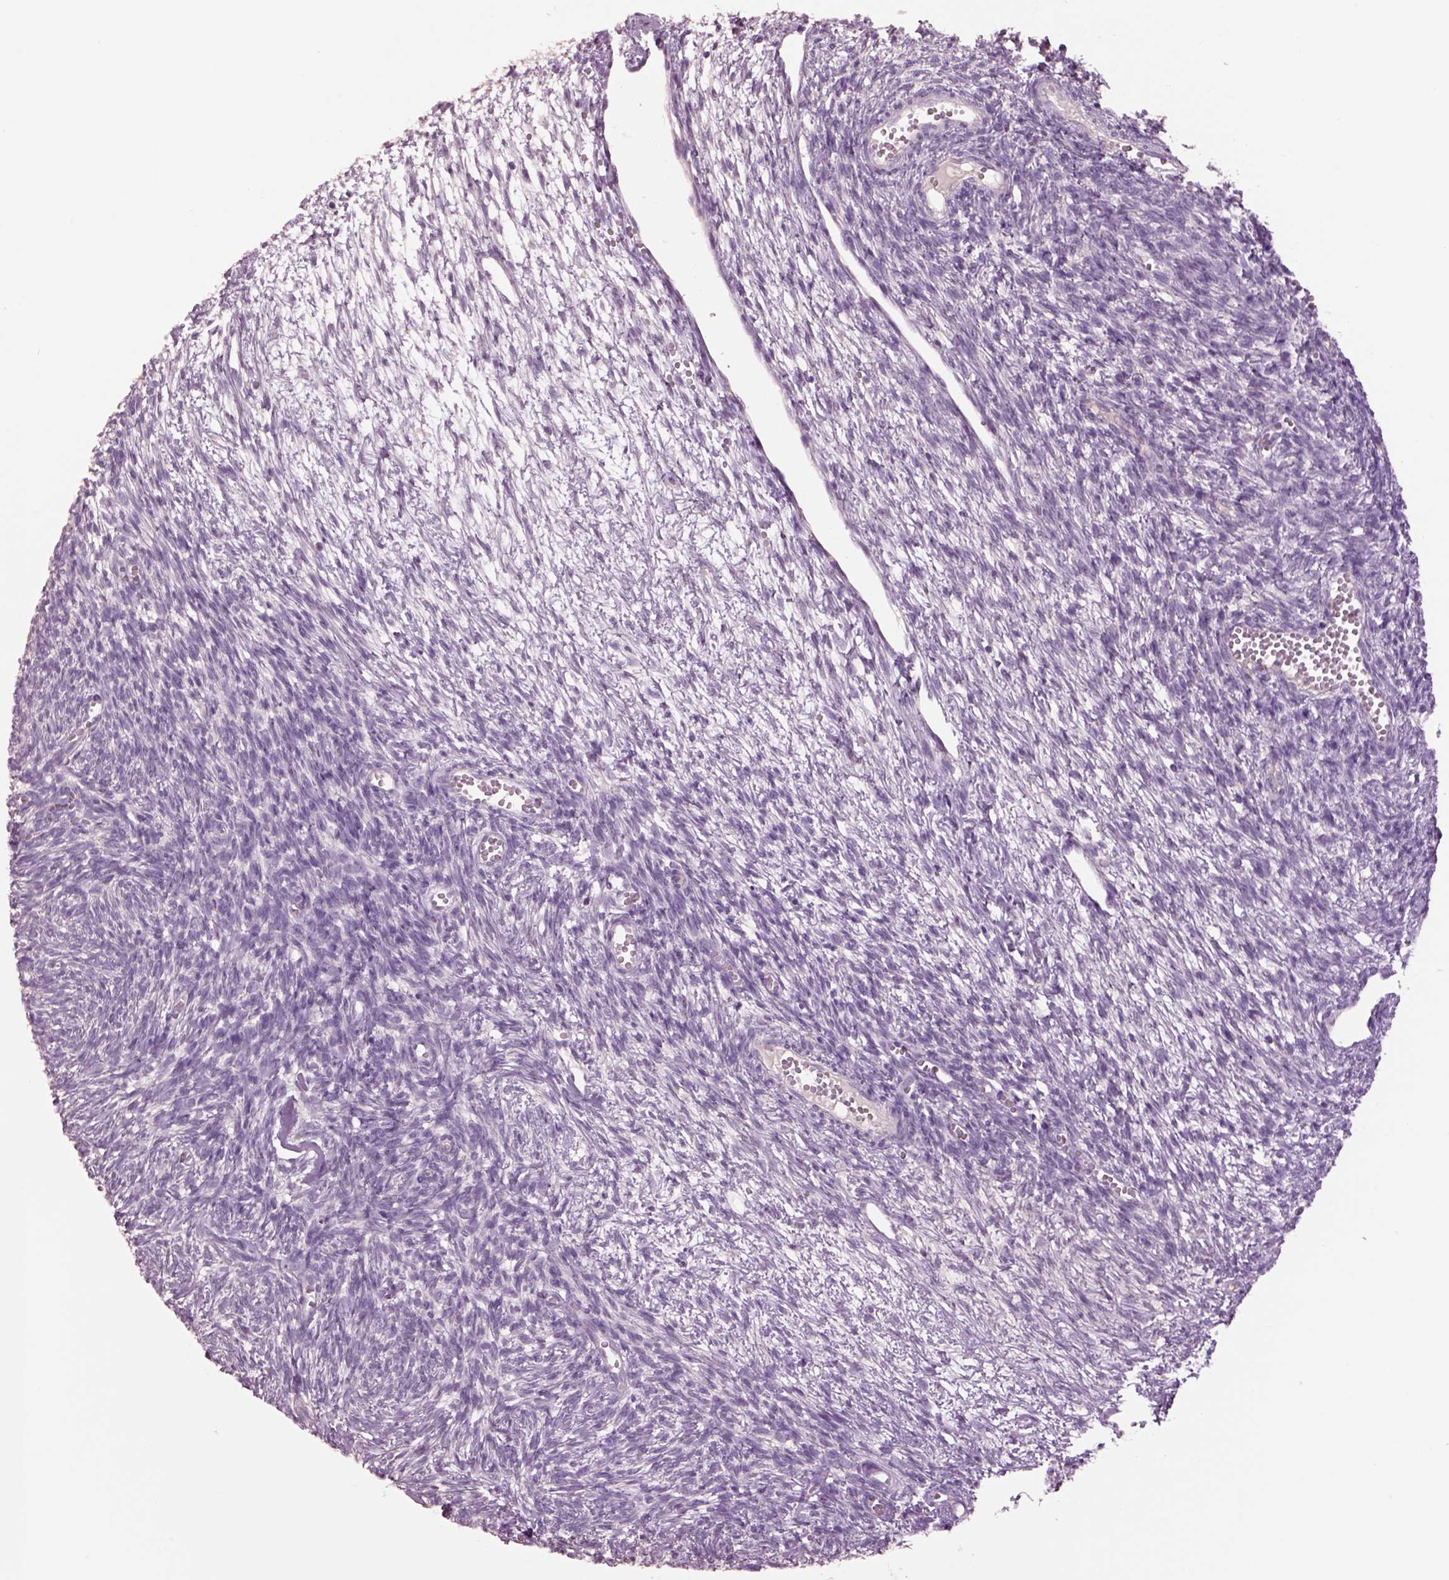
{"staining": {"intensity": "negative", "quantity": "none", "location": "none"}, "tissue": "ovary", "cell_type": "Follicle cells", "image_type": "normal", "snomed": [{"axis": "morphology", "description": "Normal tissue, NOS"}, {"axis": "topography", "description": "Ovary"}], "caption": "A micrograph of ovary stained for a protein demonstrates no brown staining in follicle cells.", "gene": "CLPSL1", "patient": {"sex": "female", "age": 43}}